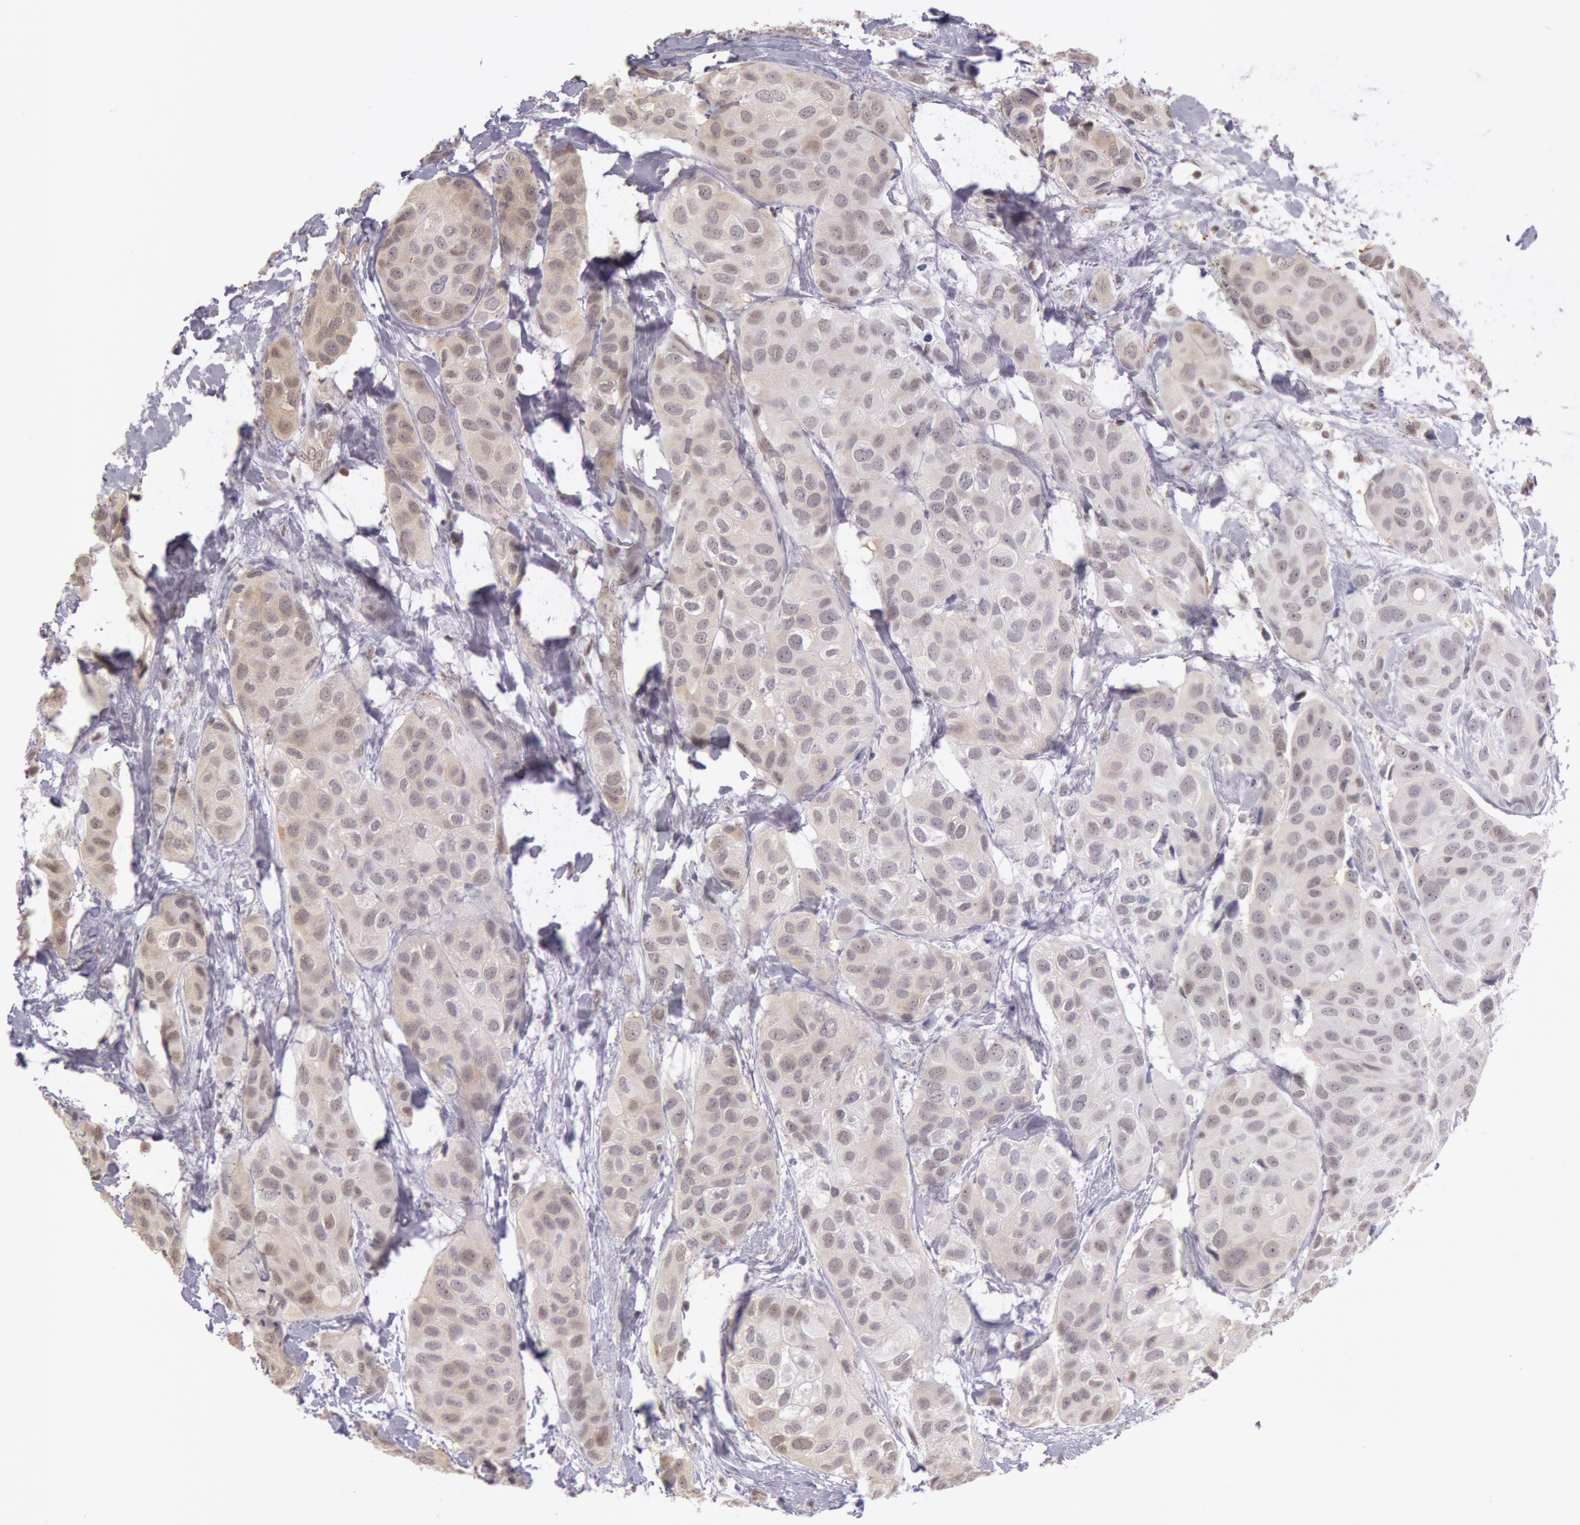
{"staining": {"intensity": "weak", "quantity": "25%-75%", "location": "cytoplasmic/membranous"}, "tissue": "breast cancer", "cell_type": "Tumor cells", "image_type": "cancer", "snomed": [{"axis": "morphology", "description": "Duct carcinoma"}, {"axis": "topography", "description": "Breast"}], "caption": "A photomicrograph of breast cancer (invasive ductal carcinoma) stained for a protein reveals weak cytoplasmic/membranous brown staining in tumor cells. The protein of interest is stained brown, and the nuclei are stained in blue (DAB (3,3'-diaminobenzidine) IHC with brightfield microscopy, high magnification).", "gene": "HIF1A", "patient": {"sex": "female", "age": 68}}